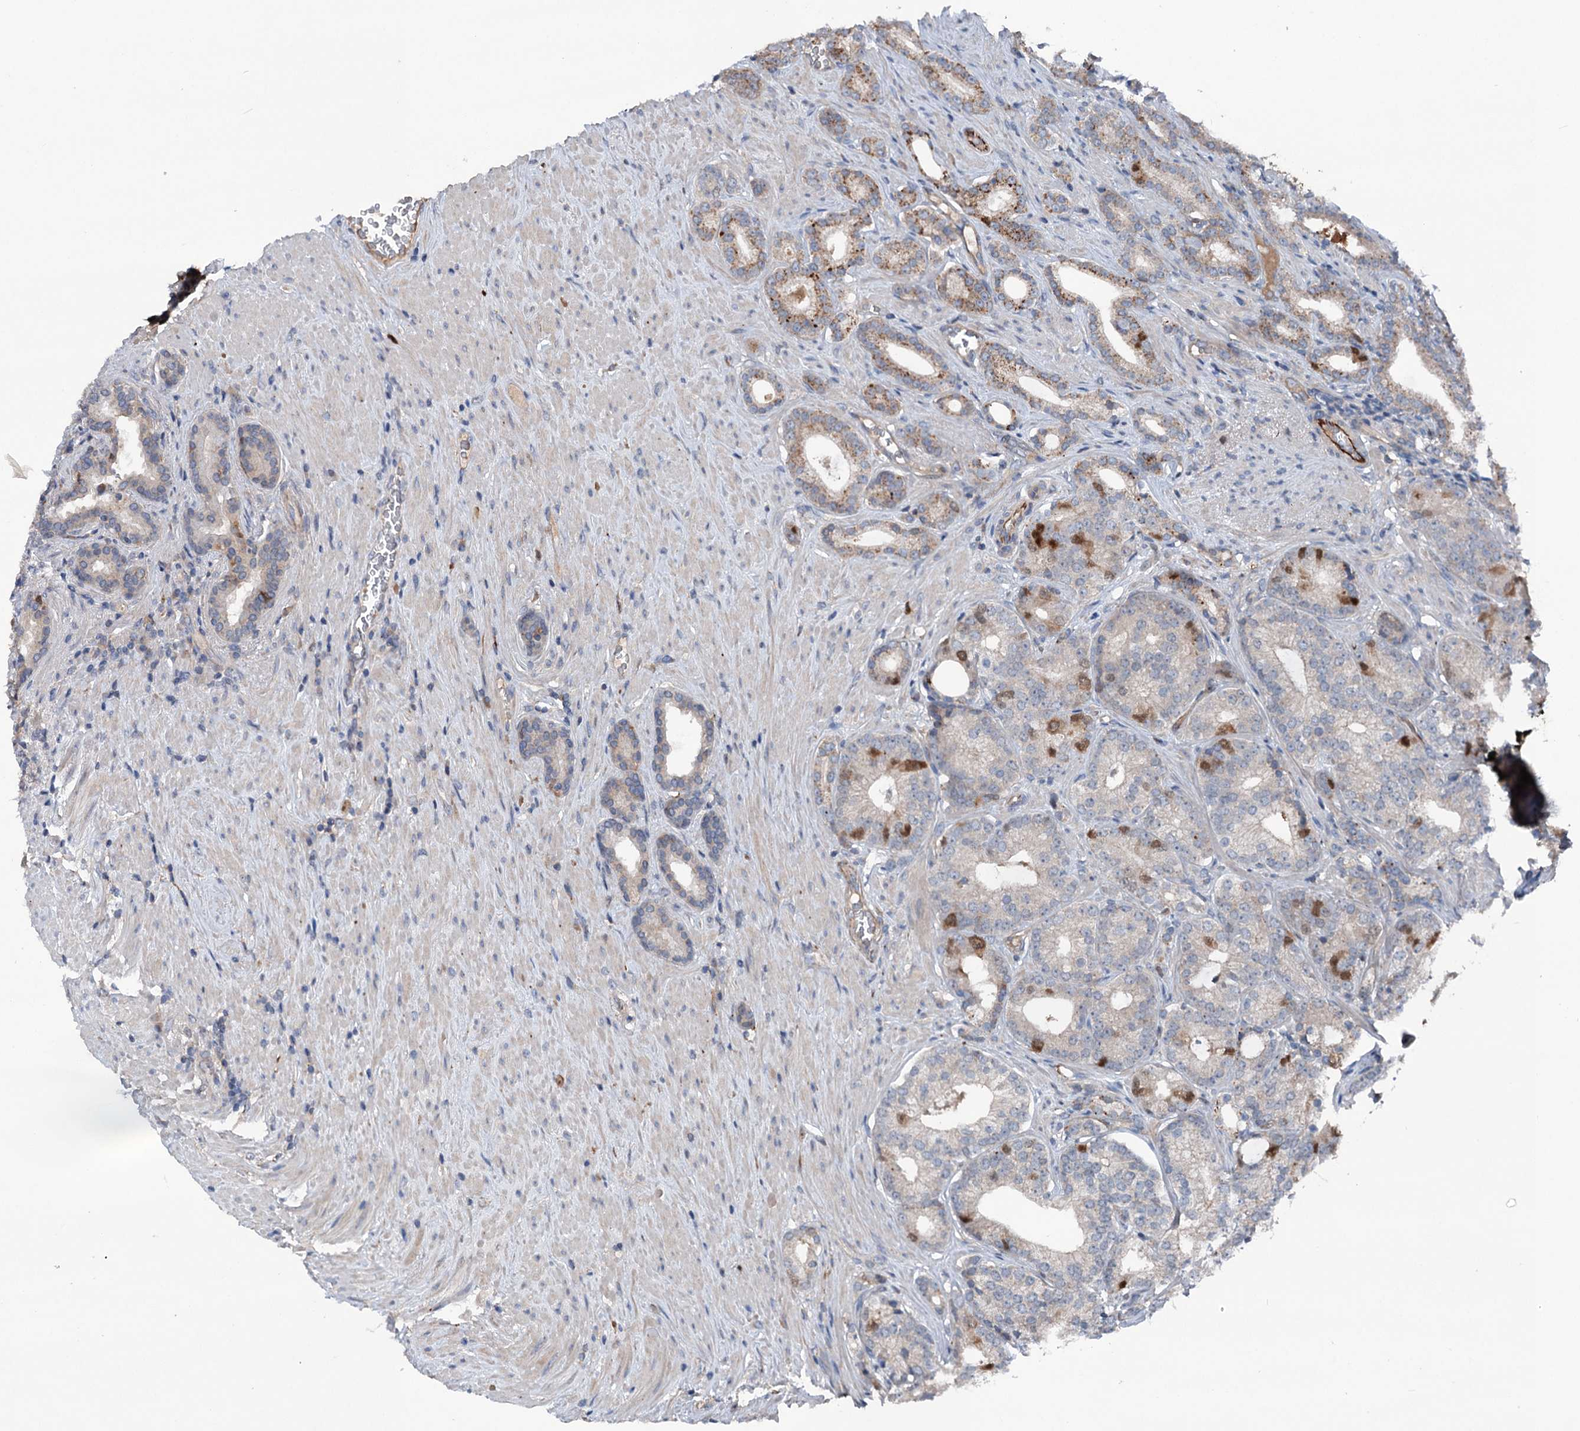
{"staining": {"intensity": "moderate", "quantity": "<25%", "location": "cytoplasmic/membranous"}, "tissue": "prostate cancer", "cell_type": "Tumor cells", "image_type": "cancer", "snomed": [{"axis": "morphology", "description": "Adenocarcinoma, Low grade"}, {"axis": "topography", "description": "Prostate"}], "caption": "Moderate cytoplasmic/membranous positivity for a protein is identified in about <25% of tumor cells of prostate adenocarcinoma (low-grade) using immunohistochemistry (IHC).", "gene": "NCAPD2", "patient": {"sex": "male", "age": 71}}